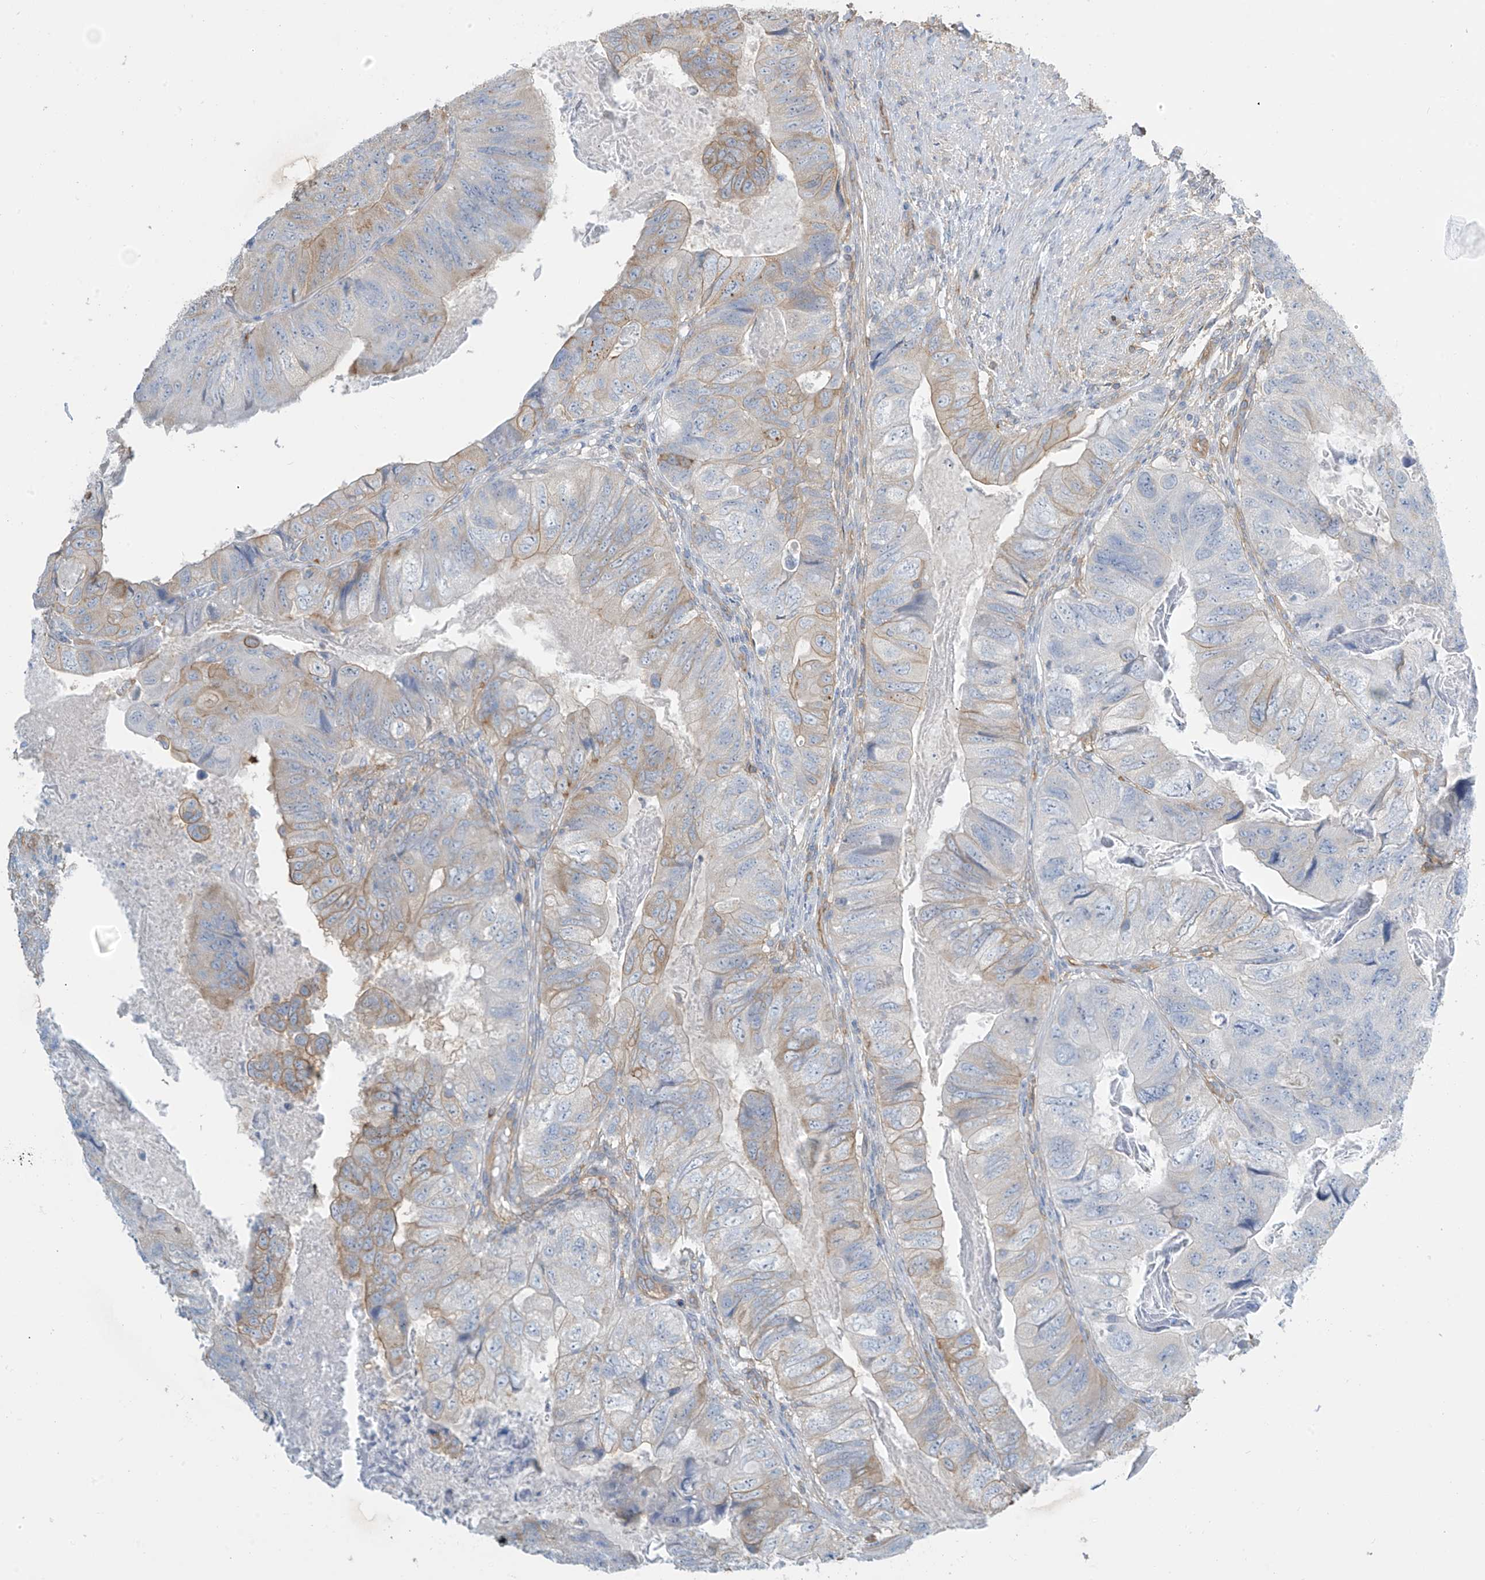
{"staining": {"intensity": "weak", "quantity": "25%-75%", "location": "cytoplasmic/membranous"}, "tissue": "colorectal cancer", "cell_type": "Tumor cells", "image_type": "cancer", "snomed": [{"axis": "morphology", "description": "Adenocarcinoma, NOS"}, {"axis": "topography", "description": "Rectum"}], "caption": "Immunohistochemistry (IHC) staining of adenocarcinoma (colorectal), which exhibits low levels of weak cytoplasmic/membranous positivity in about 25%-75% of tumor cells indicating weak cytoplasmic/membranous protein staining. The staining was performed using DAB (brown) for protein detection and nuclei were counterstained in hematoxylin (blue).", "gene": "ZNF846", "patient": {"sex": "male", "age": 63}}